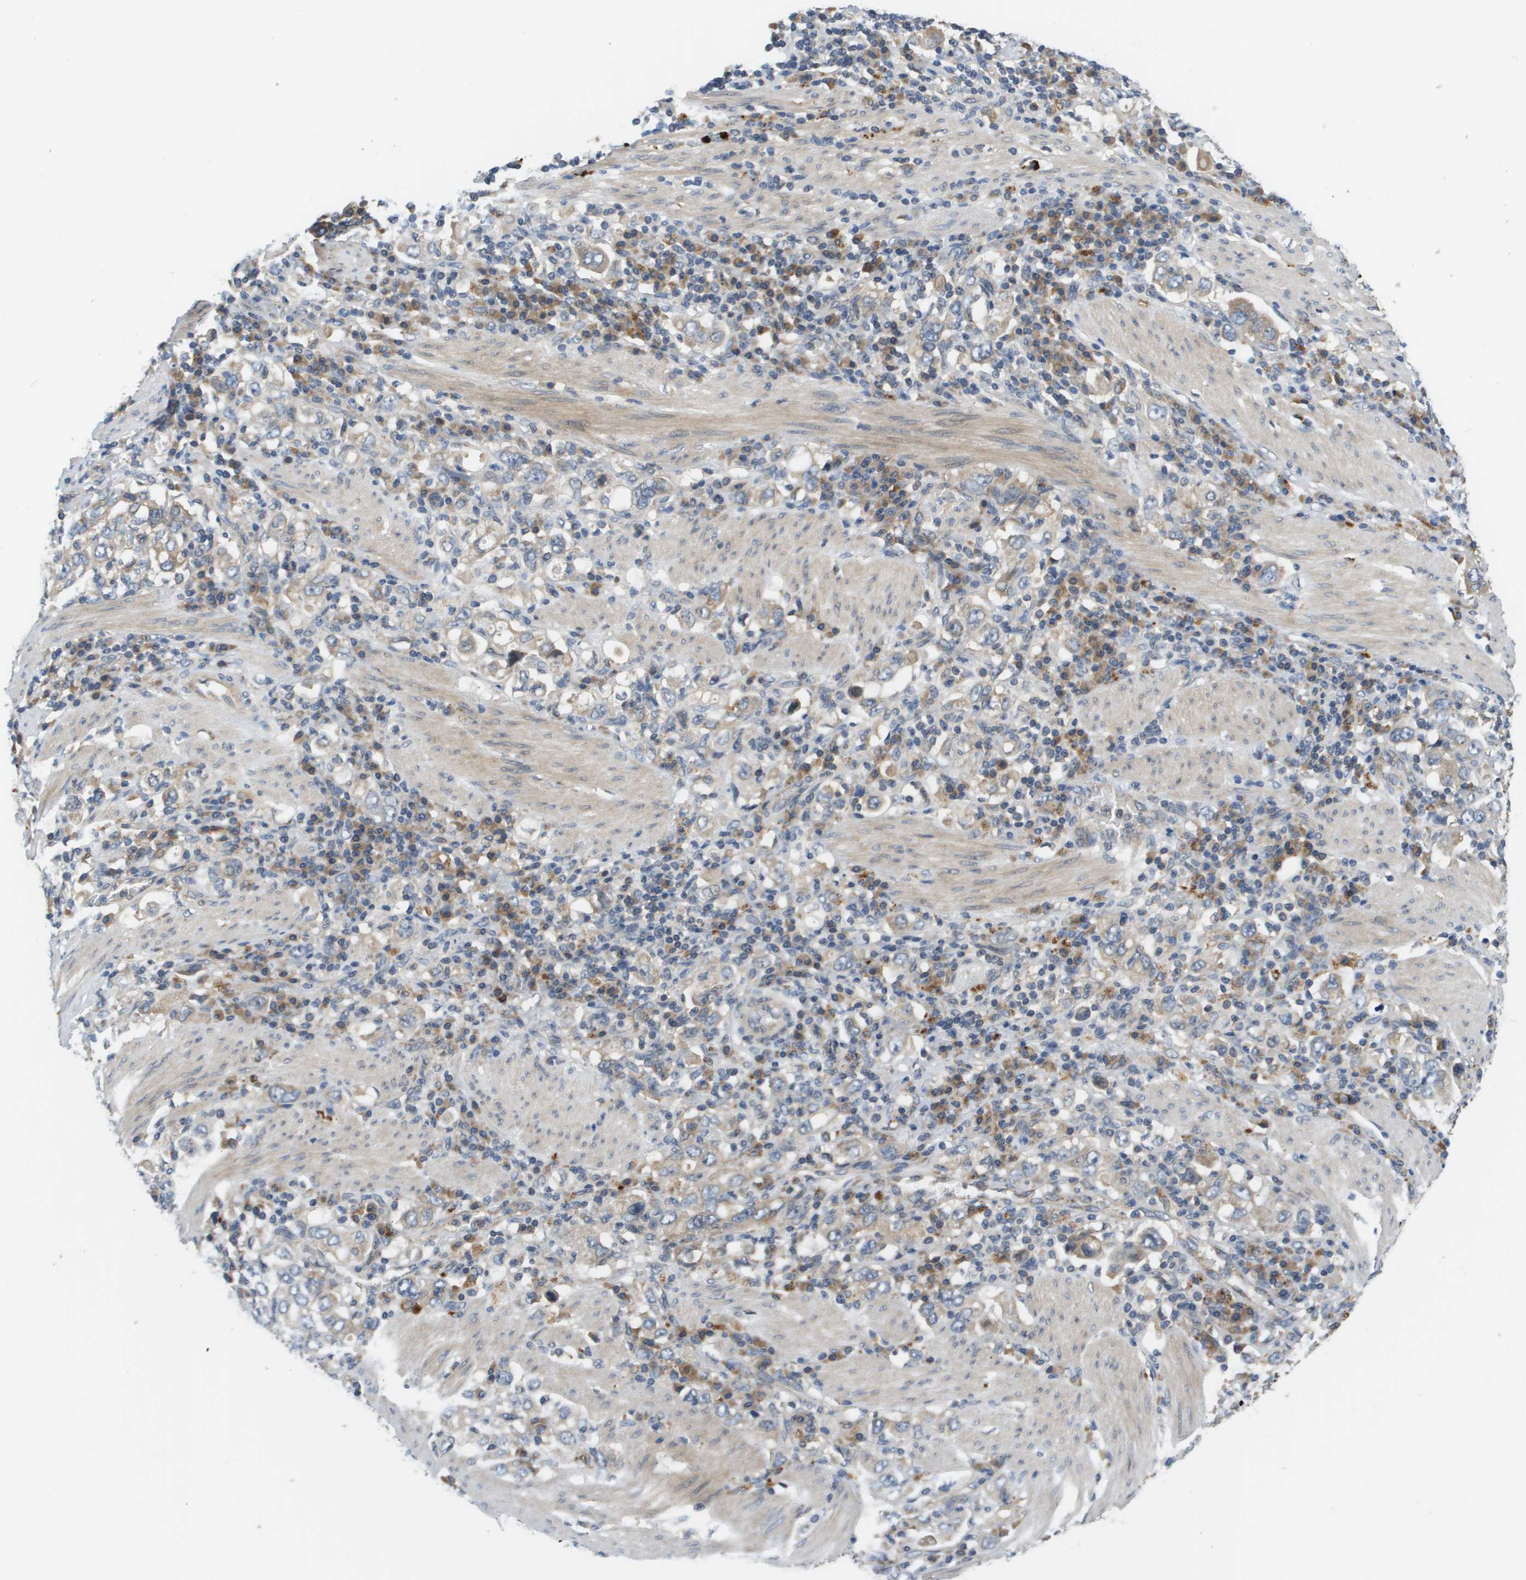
{"staining": {"intensity": "weak", "quantity": "<25%", "location": "cytoplasmic/membranous"}, "tissue": "stomach cancer", "cell_type": "Tumor cells", "image_type": "cancer", "snomed": [{"axis": "morphology", "description": "Adenocarcinoma, NOS"}, {"axis": "topography", "description": "Stomach, upper"}], "caption": "IHC of stomach adenocarcinoma reveals no expression in tumor cells.", "gene": "SLC25A20", "patient": {"sex": "male", "age": 62}}